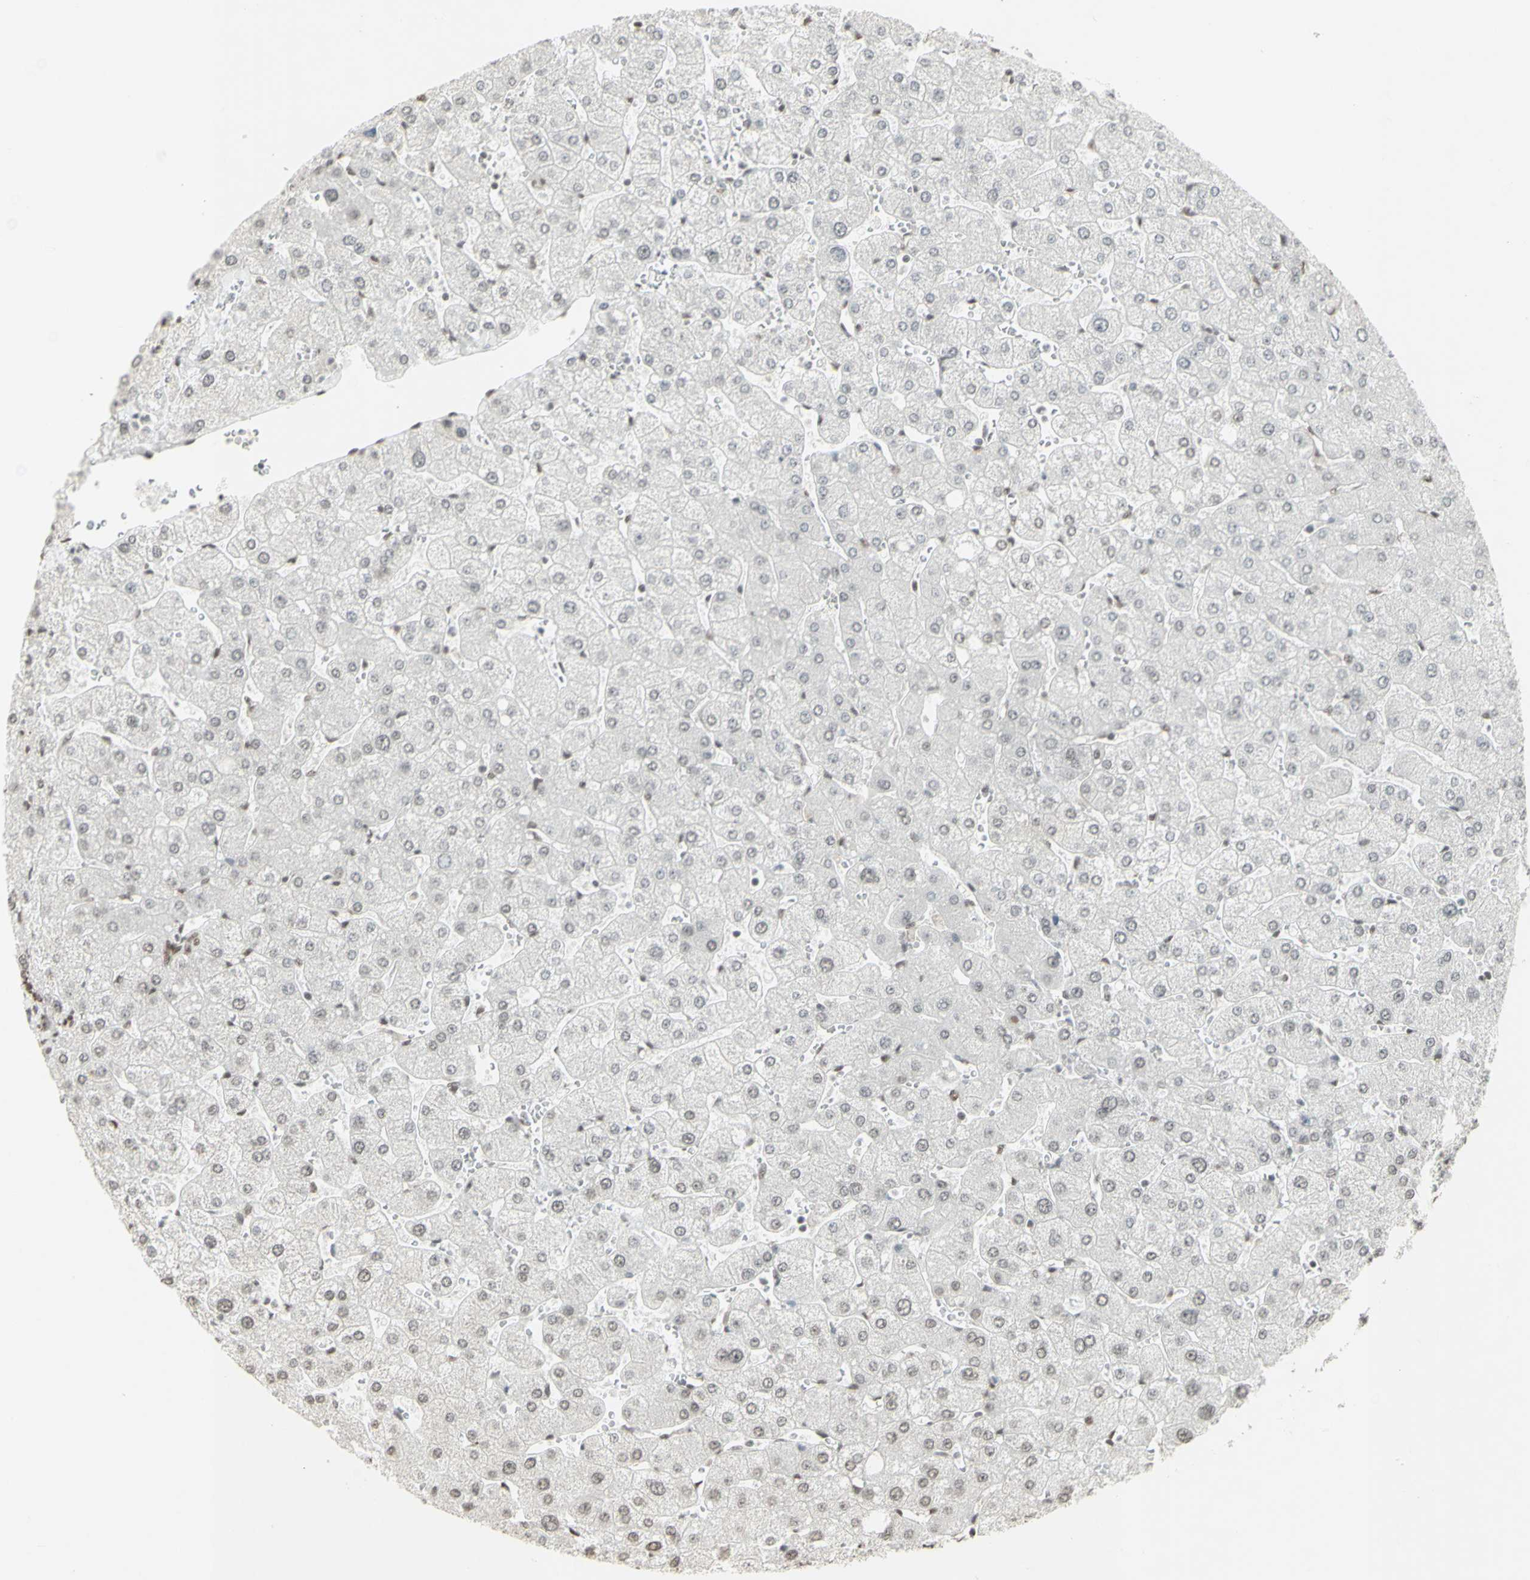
{"staining": {"intensity": "weak", "quantity": "25%-75%", "location": "nuclear"}, "tissue": "liver", "cell_type": "Cholangiocytes", "image_type": "normal", "snomed": [{"axis": "morphology", "description": "Normal tissue, NOS"}, {"axis": "topography", "description": "Liver"}], "caption": "This image demonstrates immunohistochemistry (IHC) staining of unremarkable liver, with low weak nuclear positivity in about 25%-75% of cholangiocytes.", "gene": "TRIM28", "patient": {"sex": "male", "age": 55}}